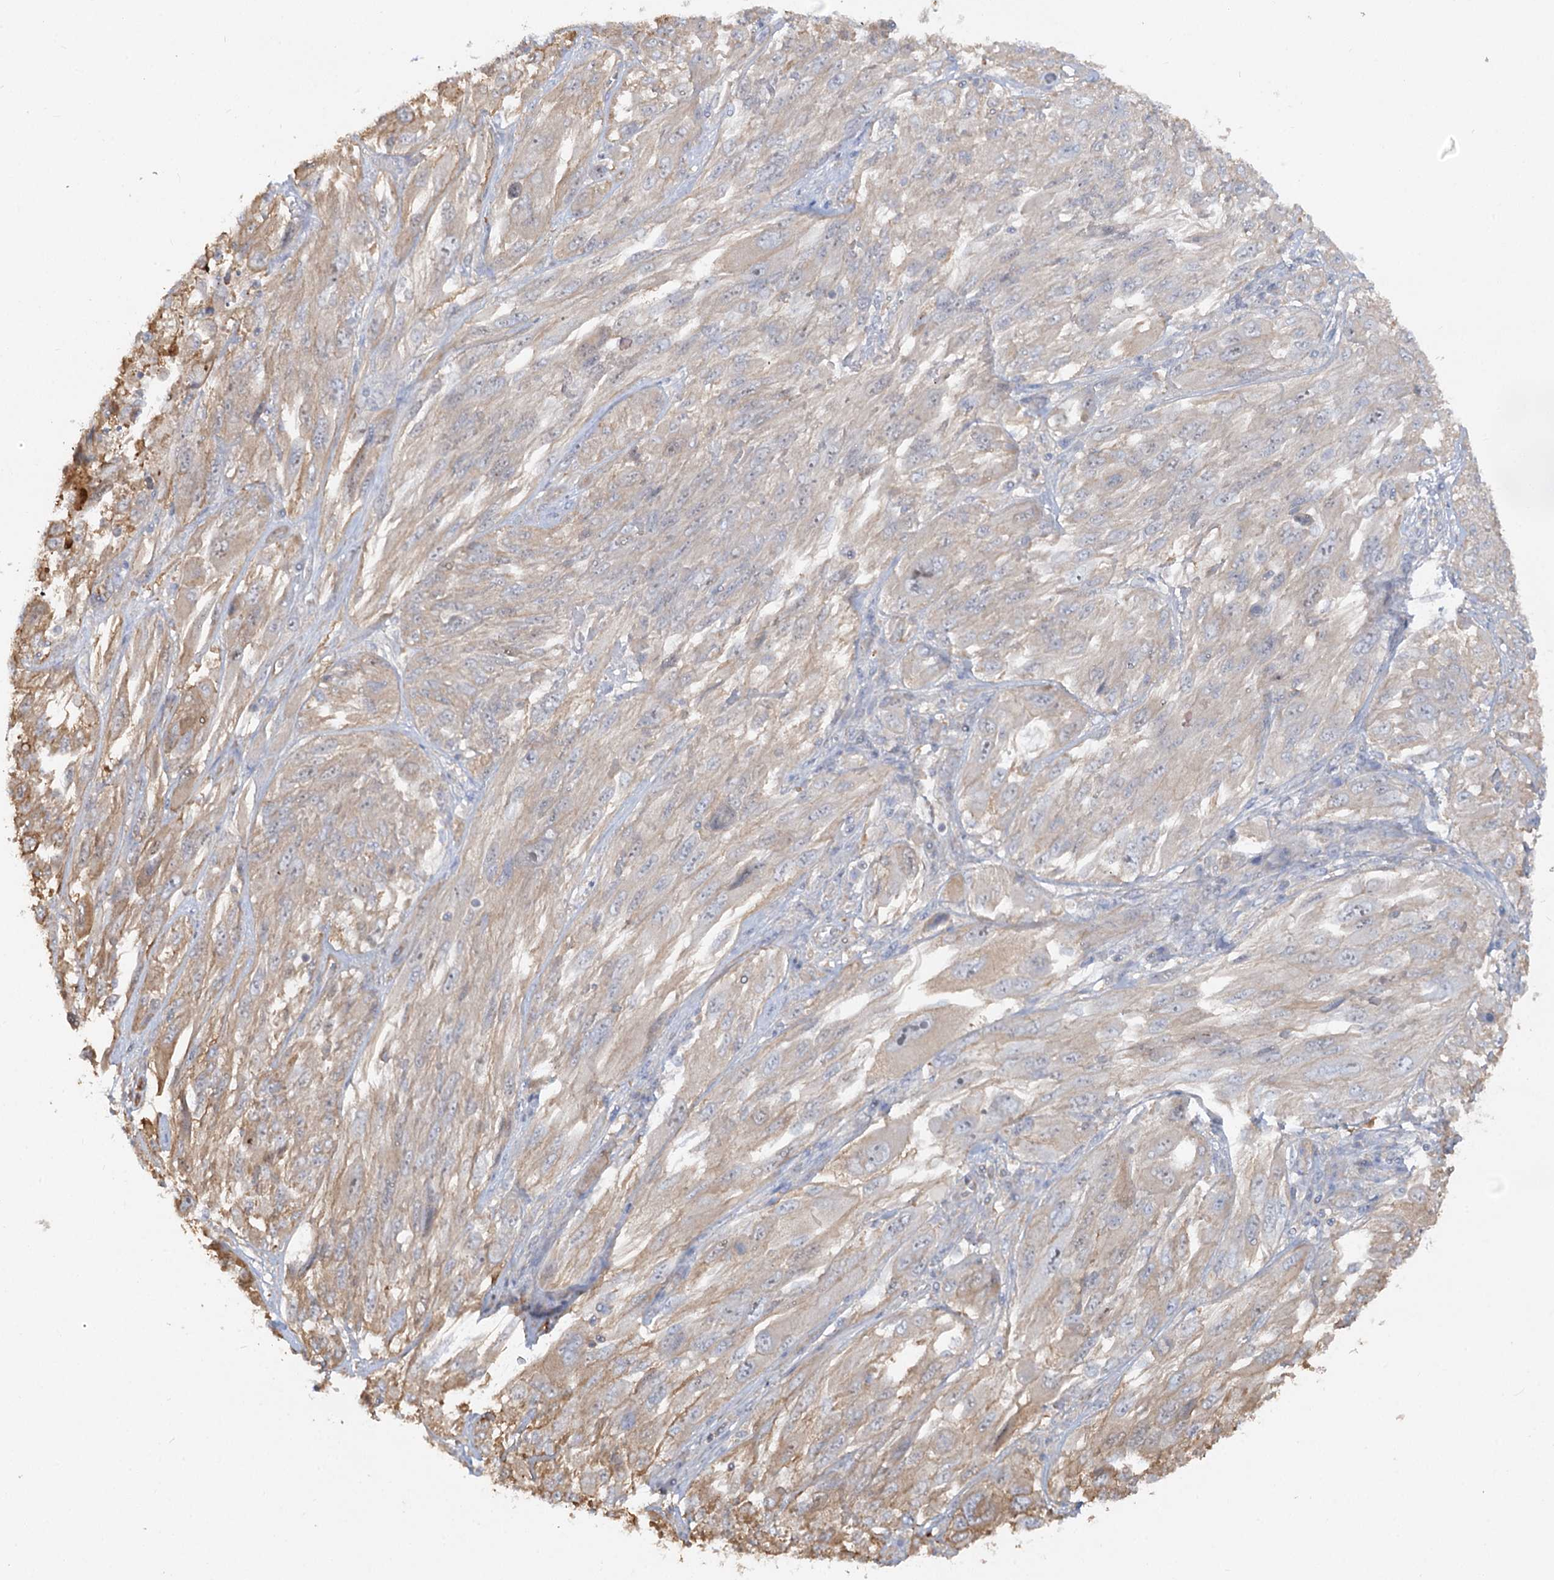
{"staining": {"intensity": "weak", "quantity": "25%-75%", "location": "cytoplasmic/membranous"}, "tissue": "melanoma", "cell_type": "Tumor cells", "image_type": "cancer", "snomed": [{"axis": "morphology", "description": "Malignant melanoma, NOS"}, {"axis": "topography", "description": "Skin"}], "caption": "Tumor cells display low levels of weak cytoplasmic/membranous expression in about 25%-75% of cells in malignant melanoma.", "gene": "WDR36", "patient": {"sex": "female", "age": 91}}